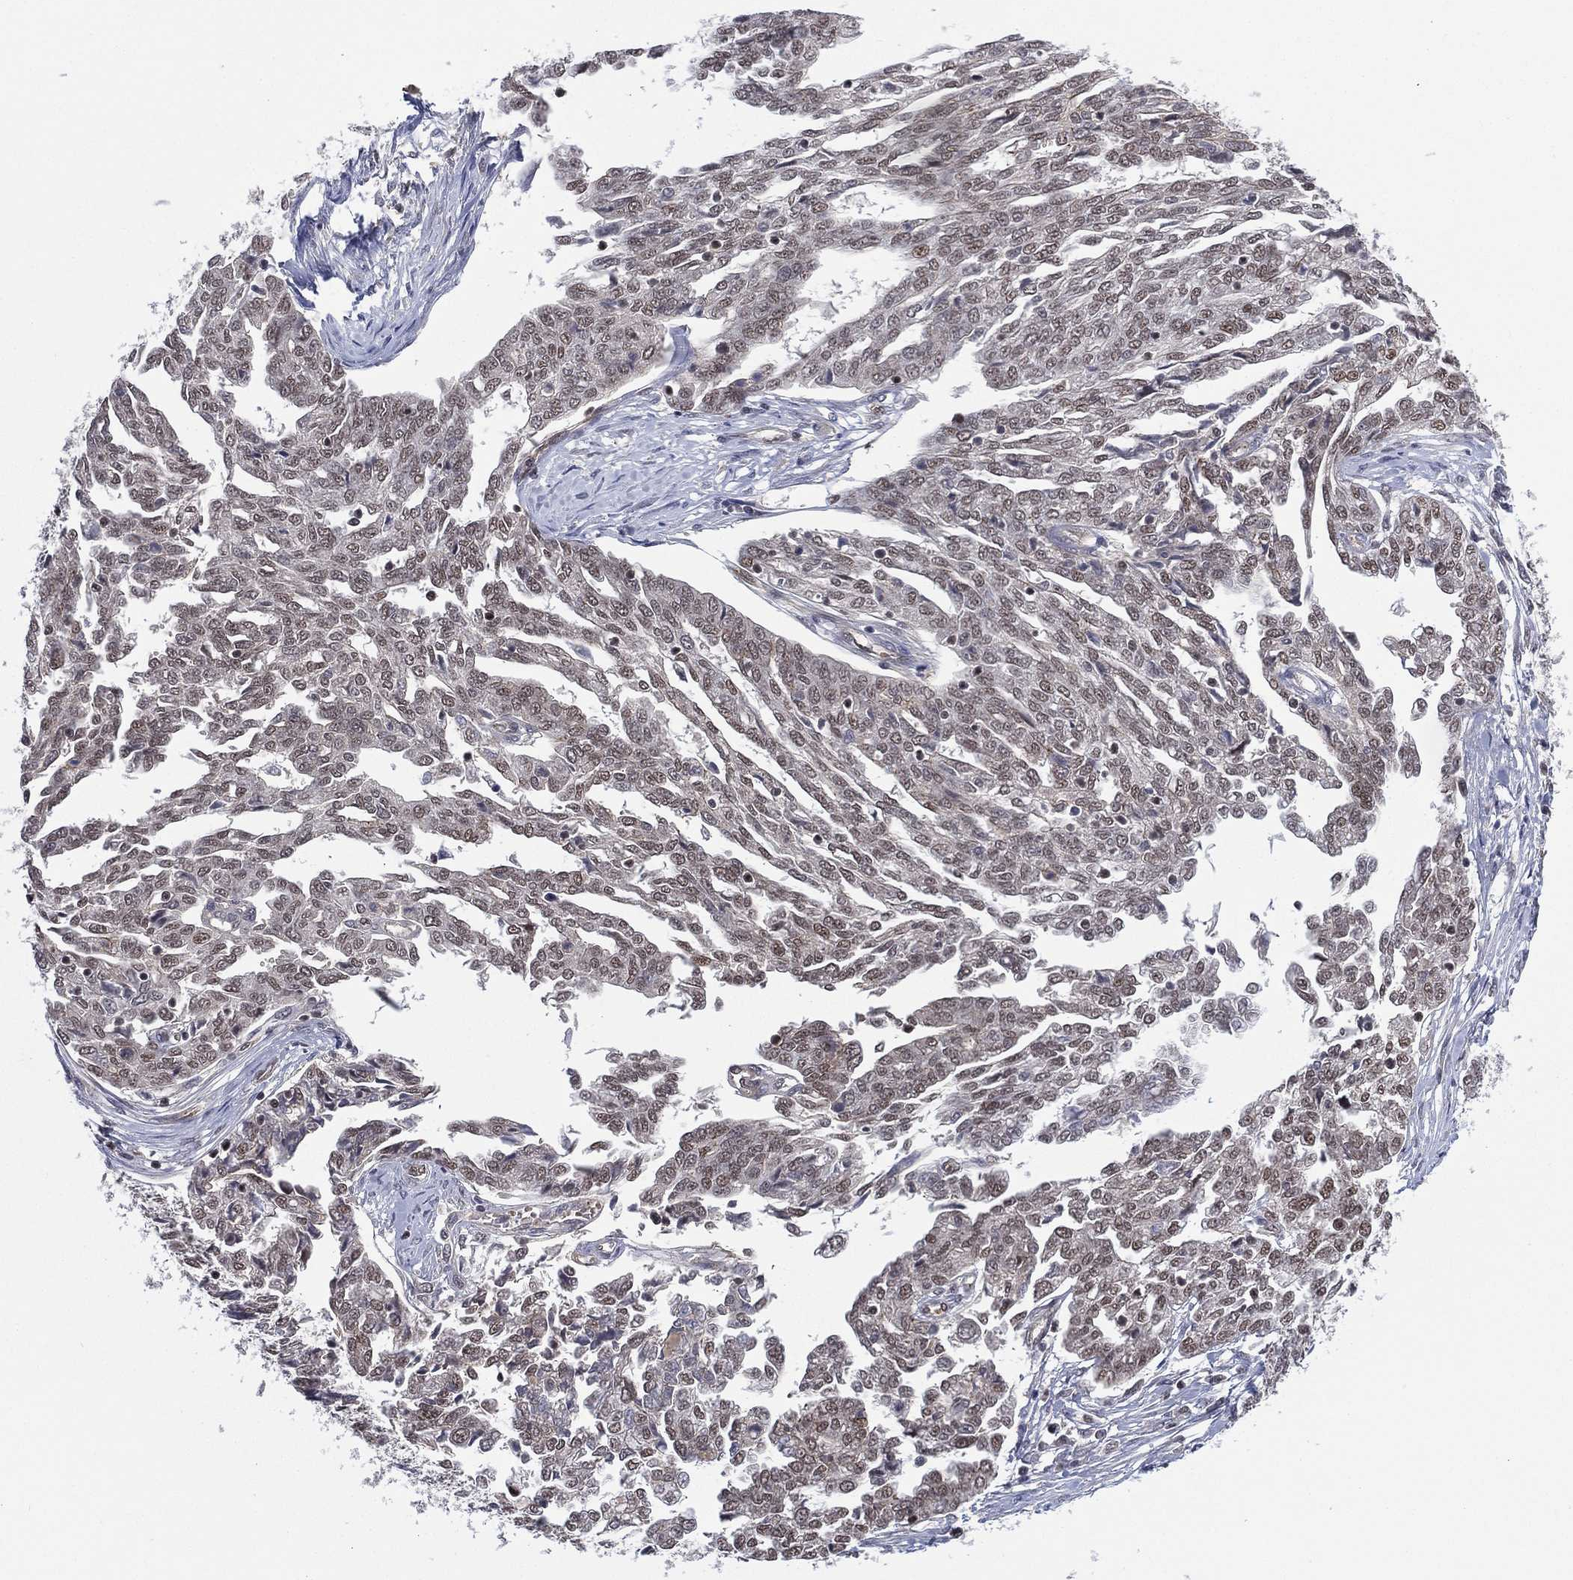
{"staining": {"intensity": "negative", "quantity": "none", "location": "none"}, "tissue": "ovarian cancer", "cell_type": "Tumor cells", "image_type": "cancer", "snomed": [{"axis": "morphology", "description": "Cystadenocarcinoma, serous, NOS"}, {"axis": "topography", "description": "Ovary"}], "caption": "A photomicrograph of ovarian cancer stained for a protein exhibits no brown staining in tumor cells.", "gene": "GSE1", "patient": {"sex": "female", "age": 67}}